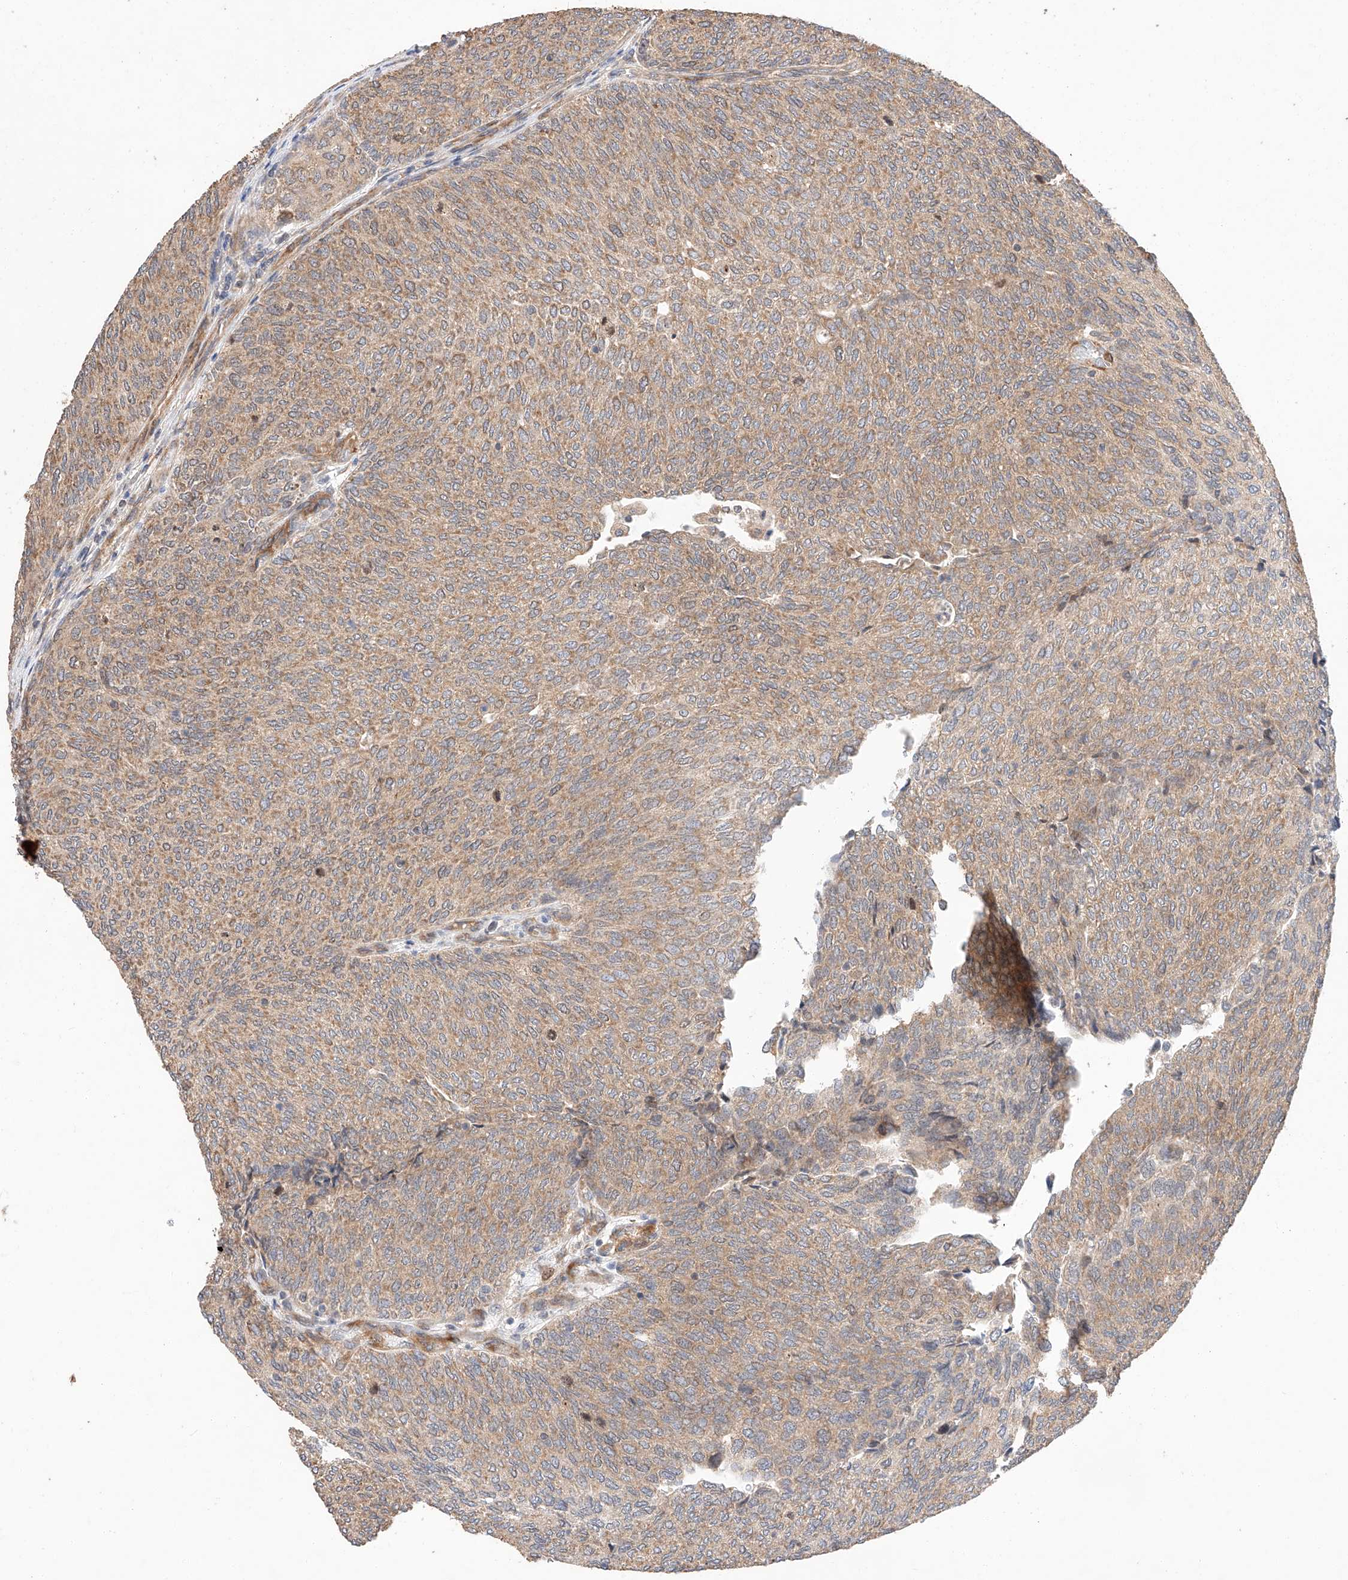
{"staining": {"intensity": "weak", "quantity": ">75%", "location": "cytoplasmic/membranous"}, "tissue": "urothelial cancer", "cell_type": "Tumor cells", "image_type": "cancer", "snomed": [{"axis": "morphology", "description": "Urothelial carcinoma, Low grade"}, {"axis": "topography", "description": "Urinary bladder"}], "caption": "High-magnification brightfield microscopy of urothelial cancer stained with DAB (brown) and counterstained with hematoxylin (blue). tumor cells exhibit weak cytoplasmic/membranous staining is appreciated in approximately>75% of cells.", "gene": "RAB23", "patient": {"sex": "female", "age": 79}}